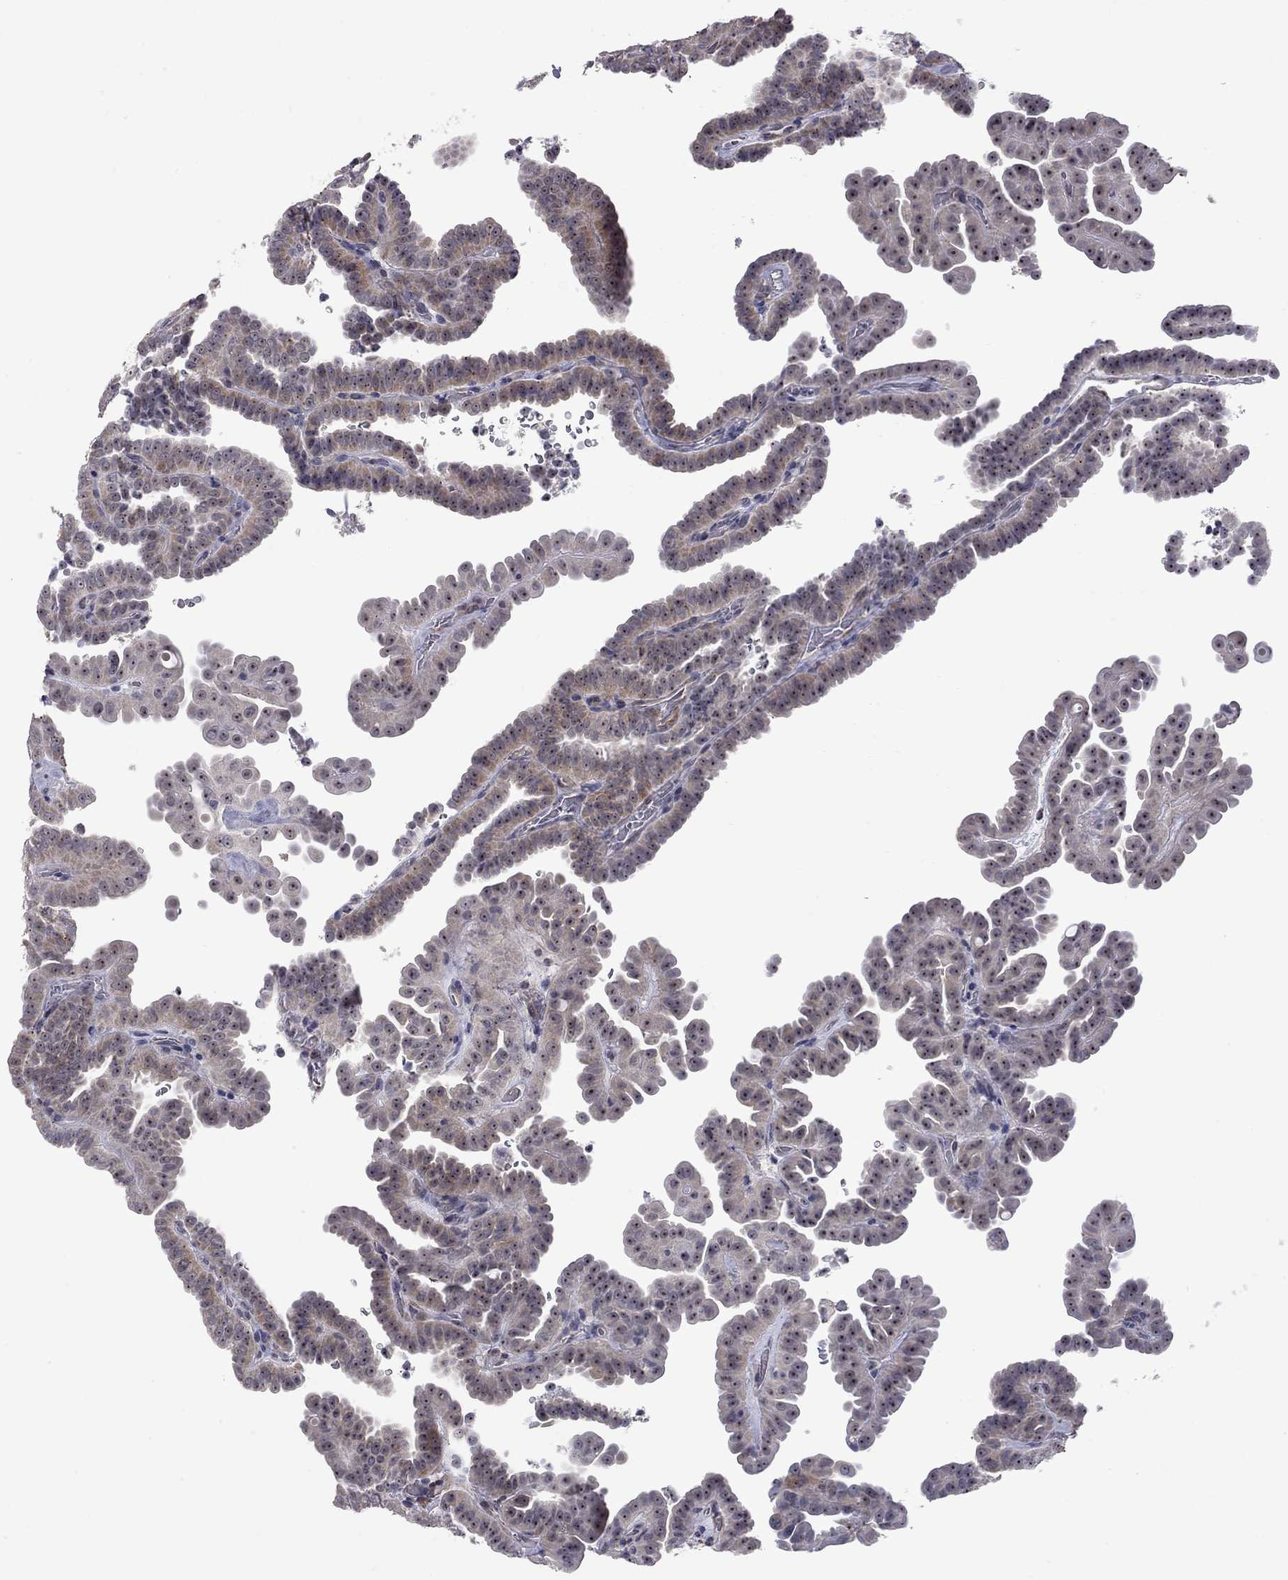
{"staining": {"intensity": "moderate", "quantity": "25%-75%", "location": "nuclear"}, "tissue": "thyroid cancer", "cell_type": "Tumor cells", "image_type": "cancer", "snomed": [{"axis": "morphology", "description": "Papillary adenocarcinoma, NOS"}, {"axis": "topography", "description": "Thyroid gland"}], "caption": "Immunohistochemical staining of thyroid cancer (papillary adenocarcinoma) reveals medium levels of moderate nuclear protein staining in about 25%-75% of tumor cells.", "gene": "GSG1L", "patient": {"sex": "female", "age": 39}}